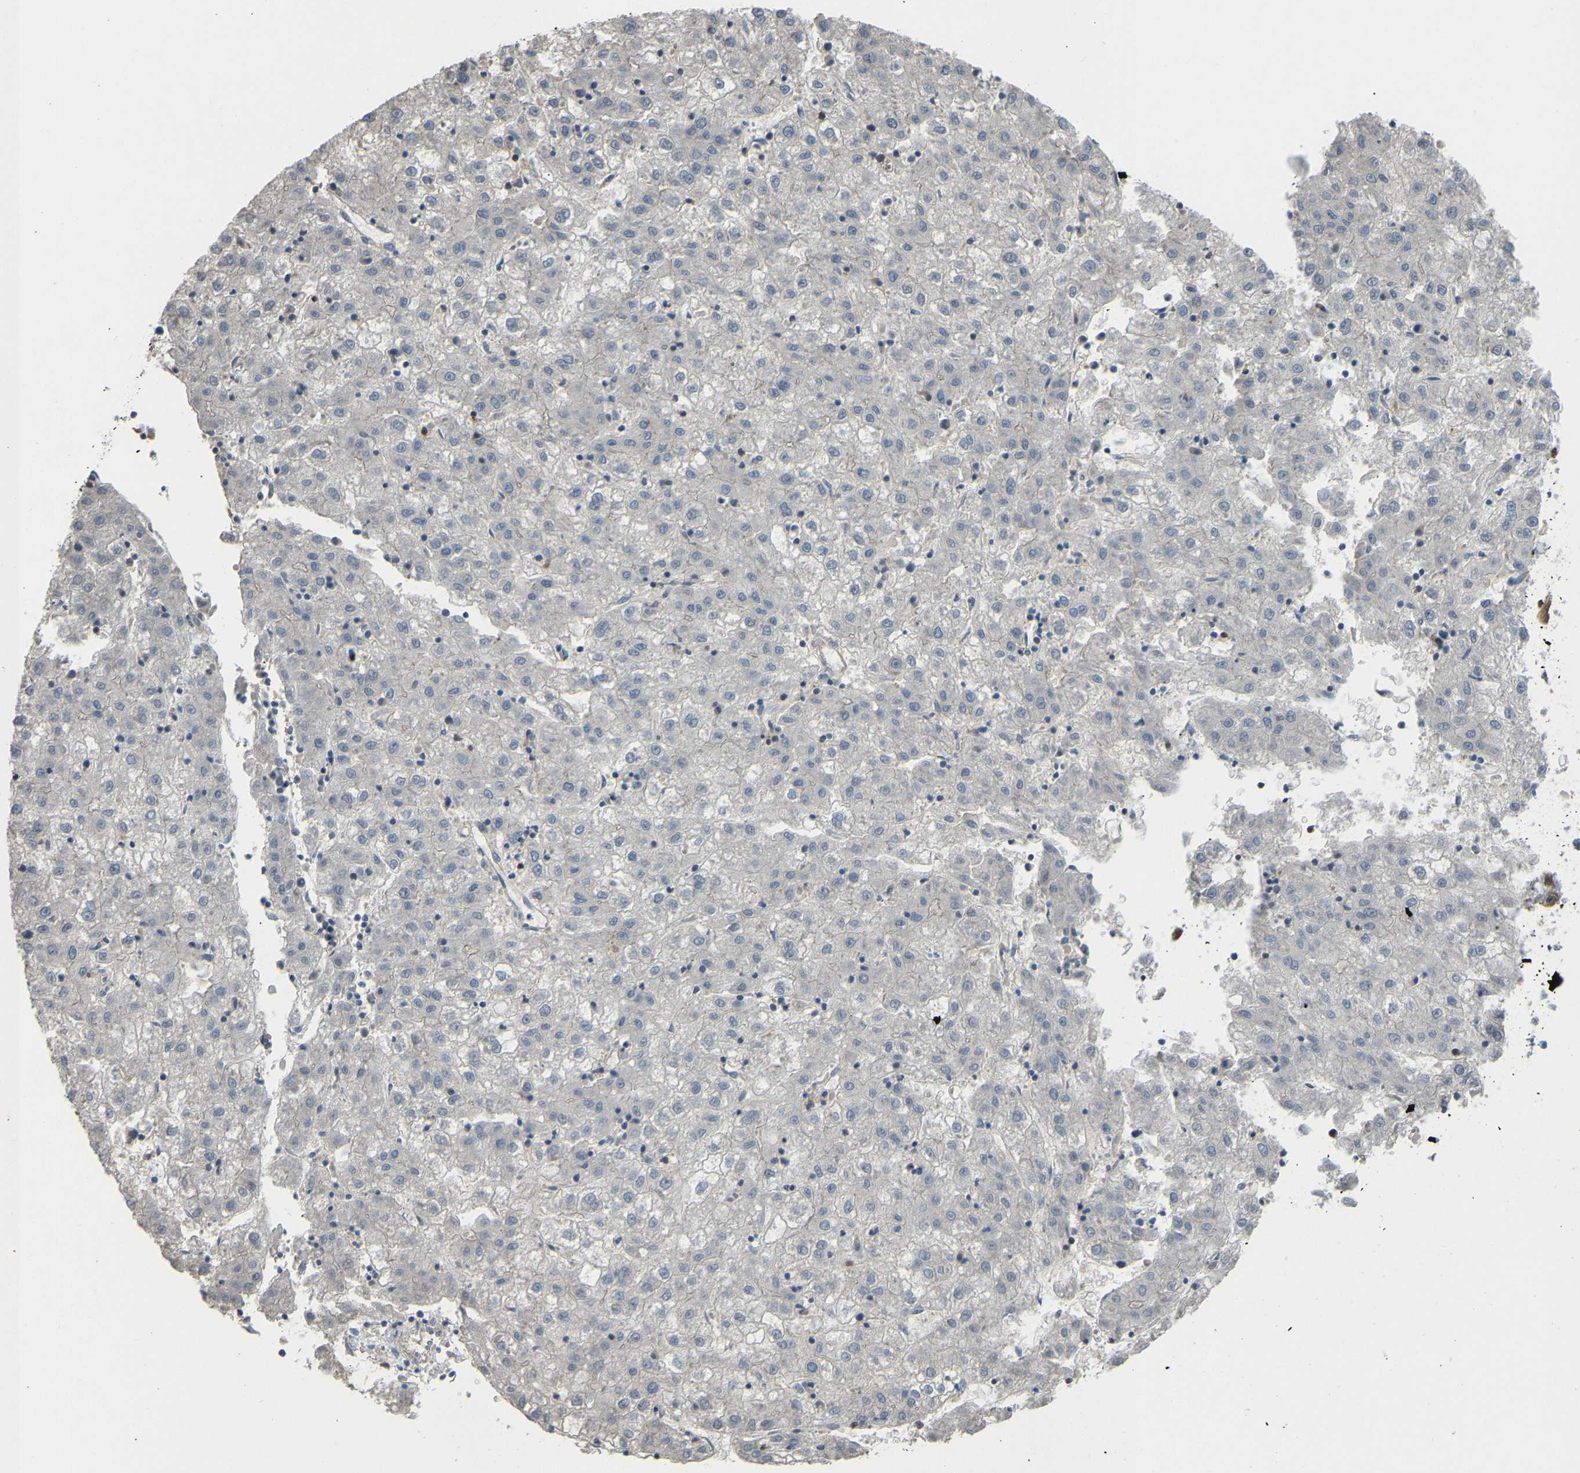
{"staining": {"intensity": "negative", "quantity": "none", "location": "none"}, "tissue": "liver cancer", "cell_type": "Tumor cells", "image_type": "cancer", "snomed": [{"axis": "morphology", "description": "Carcinoma, Hepatocellular, NOS"}, {"axis": "topography", "description": "Liver"}], "caption": "This micrograph is of hepatocellular carcinoma (liver) stained with immunohistochemistry (IHC) to label a protein in brown with the nuclei are counter-stained blue. There is no positivity in tumor cells.", "gene": "KIAA1671", "patient": {"sex": "male", "age": 72}}